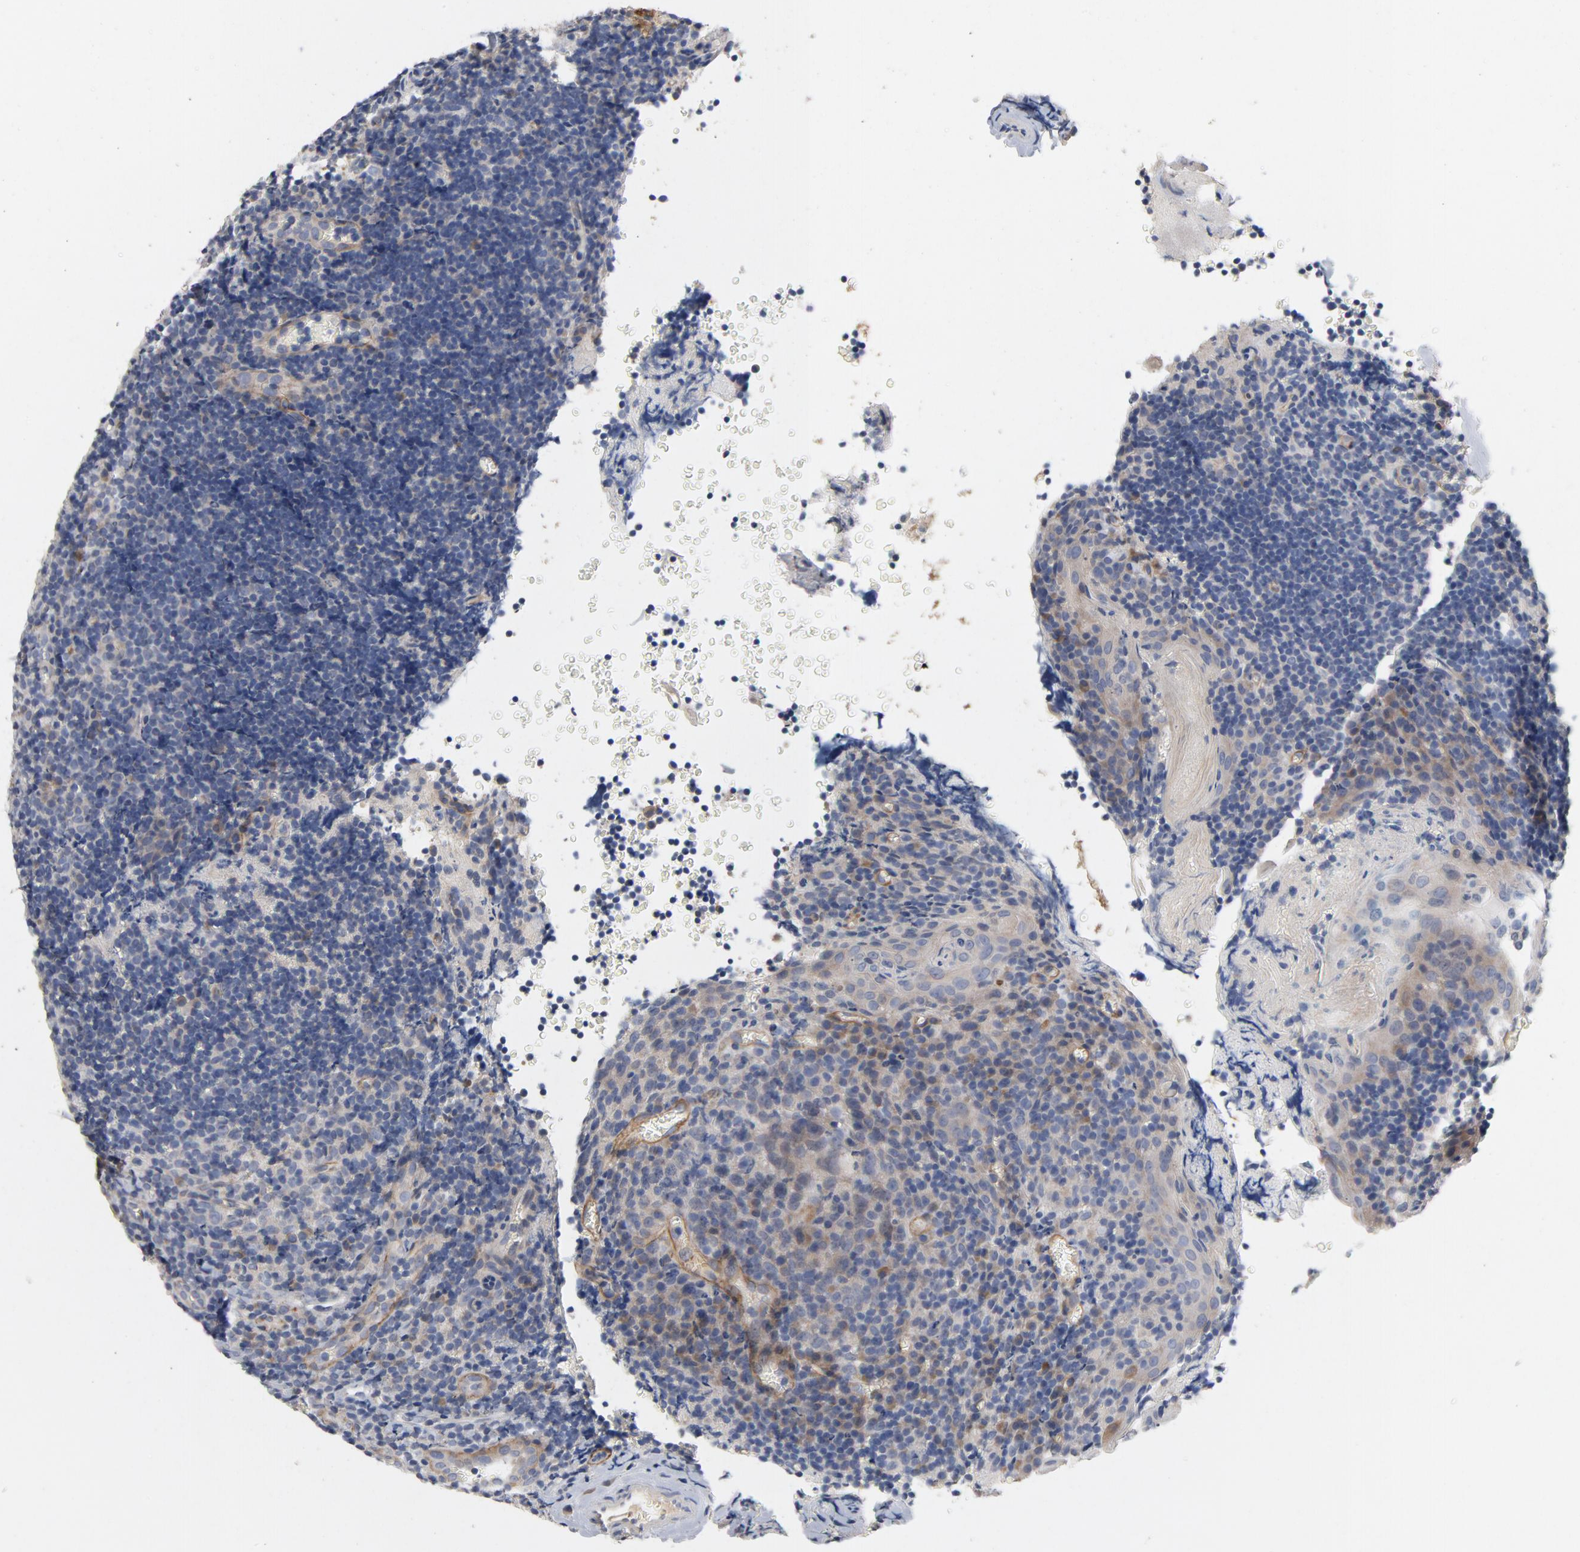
{"staining": {"intensity": "weak", "quantity": "25%-75%", "location": "cytoplasmic/membranous"}, "tissue": "tonsil", "cell_type": "Germinal center cells", "image_type": "normal", "snomed": [{"axis": "morphology", "description": "Normal tissue, NOS"}, {"axis": "topography", "description": "Tonsil"}], "caption": "The histopathology image demonstrates immunohistochemical staining of normal tonsil. There is weak cytoplasmic/membranous positivity is appreciated in about 25%-75% of germinal center cells.", "gene": "CCDC134", "patient": {"sex": "male", "age": 20}}